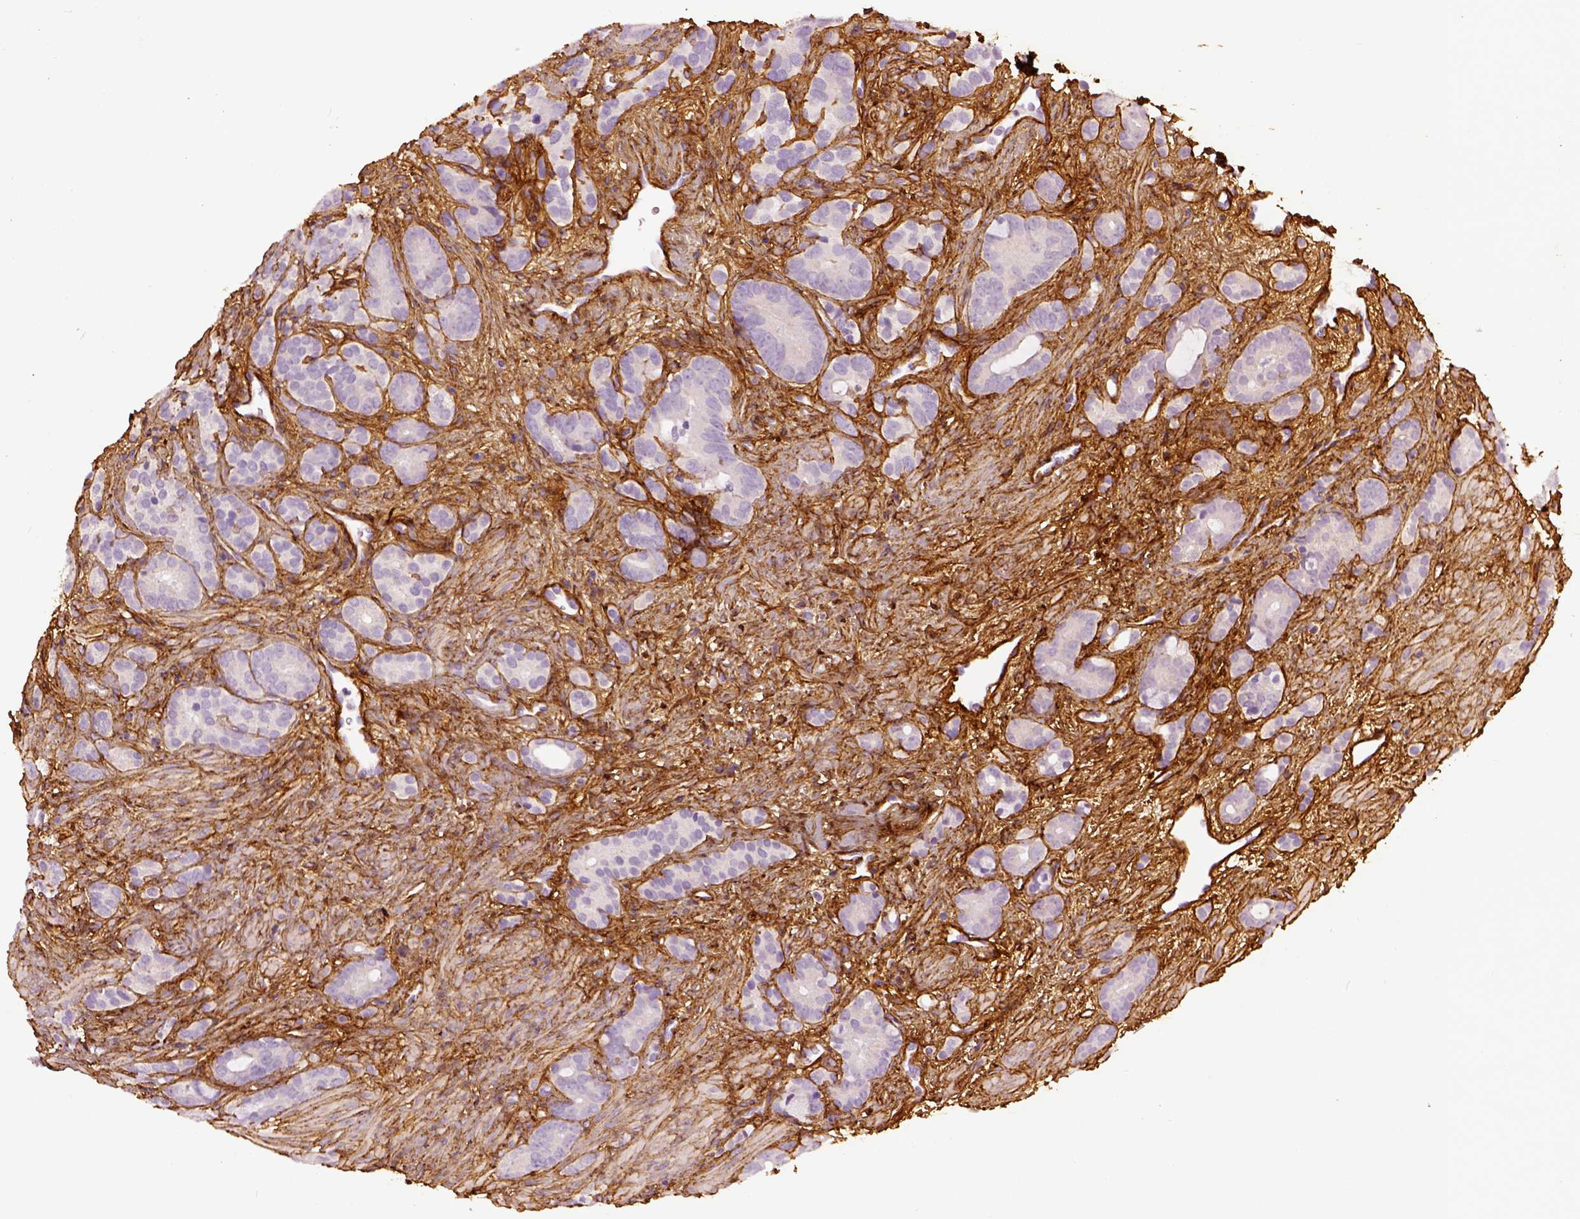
{"staining": {"intensity": "negative", "quantity": "none", "location": "none"}, "tissue": "prostate cancer", "cell_type": "Tumor cells", "image_type": "cancer", "snomed": [{"axis": "morphology", "description": "Adenocarcinoma, High grade"}, {"axis": "topography", "description": "Prostate"}], "caption": "The micrograph reveals no significant positivity in tumor cells of adenocarcinoma (high-grade) (prostate). (Stains: DAB immunohistochemistry with hematoxylin counter stain, Microscopy: brightfield microscopy at high magnification).", "gene": "COL6A2", "patient": {"sex": "male", "age": 84}}